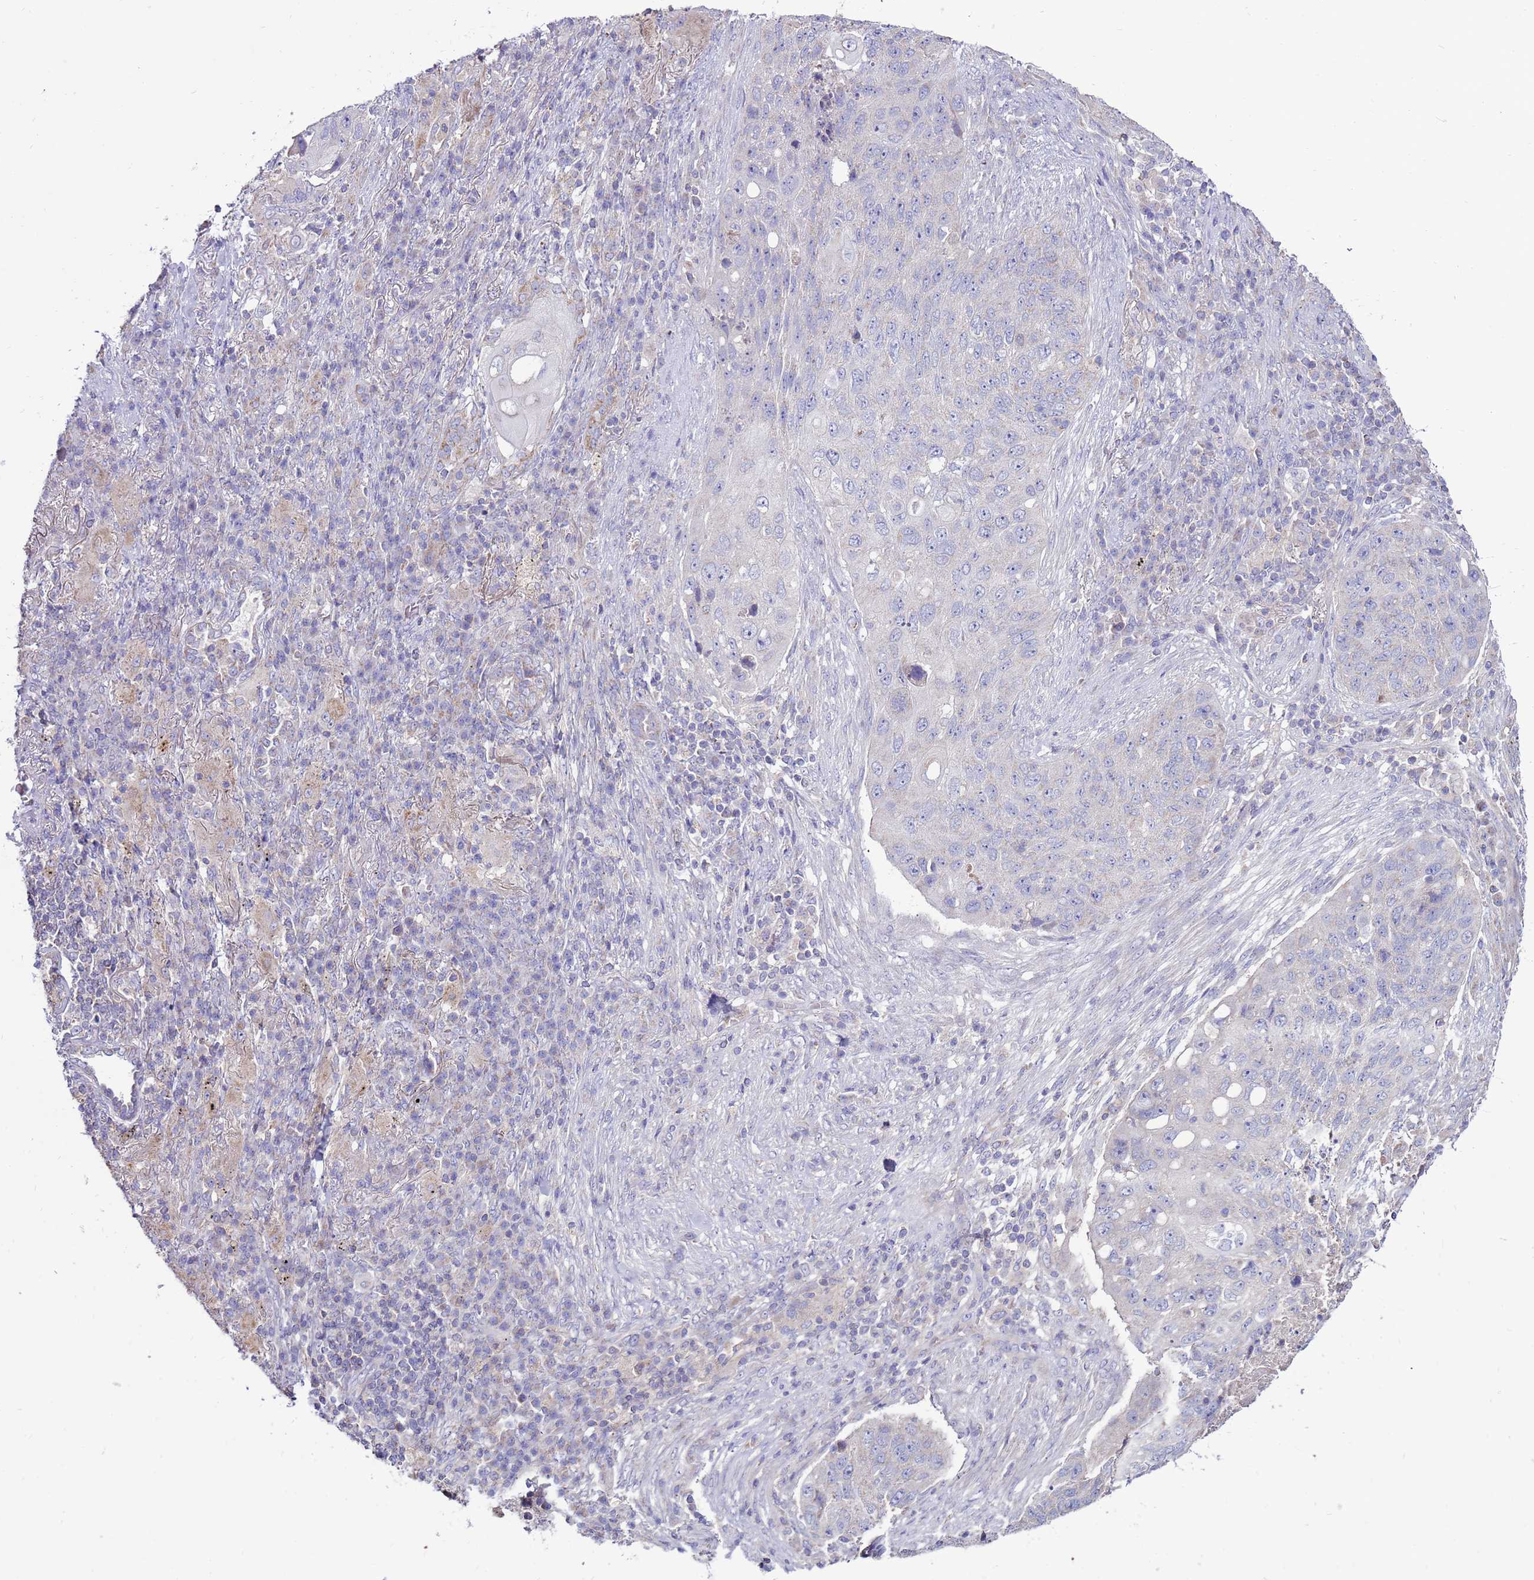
{"staining": {"intensity": "negative", "quantity": "none", "location": "none"}, "tissue": "lung cancer", "cell_type": "Tumor cells", "image_type": "cancer", "snomed": [{"axis": "morphology", "description": "Squamous cell carcinoma, NOS"}, {"axis": "topography", "description": "Lung"}], "caption": "Immunohistochemistry of lung squamous cell carcinoma shows no staining in tumor cells.", "gene": "TRAPPC4", "patient": {"sex": "female", "age": 63}}